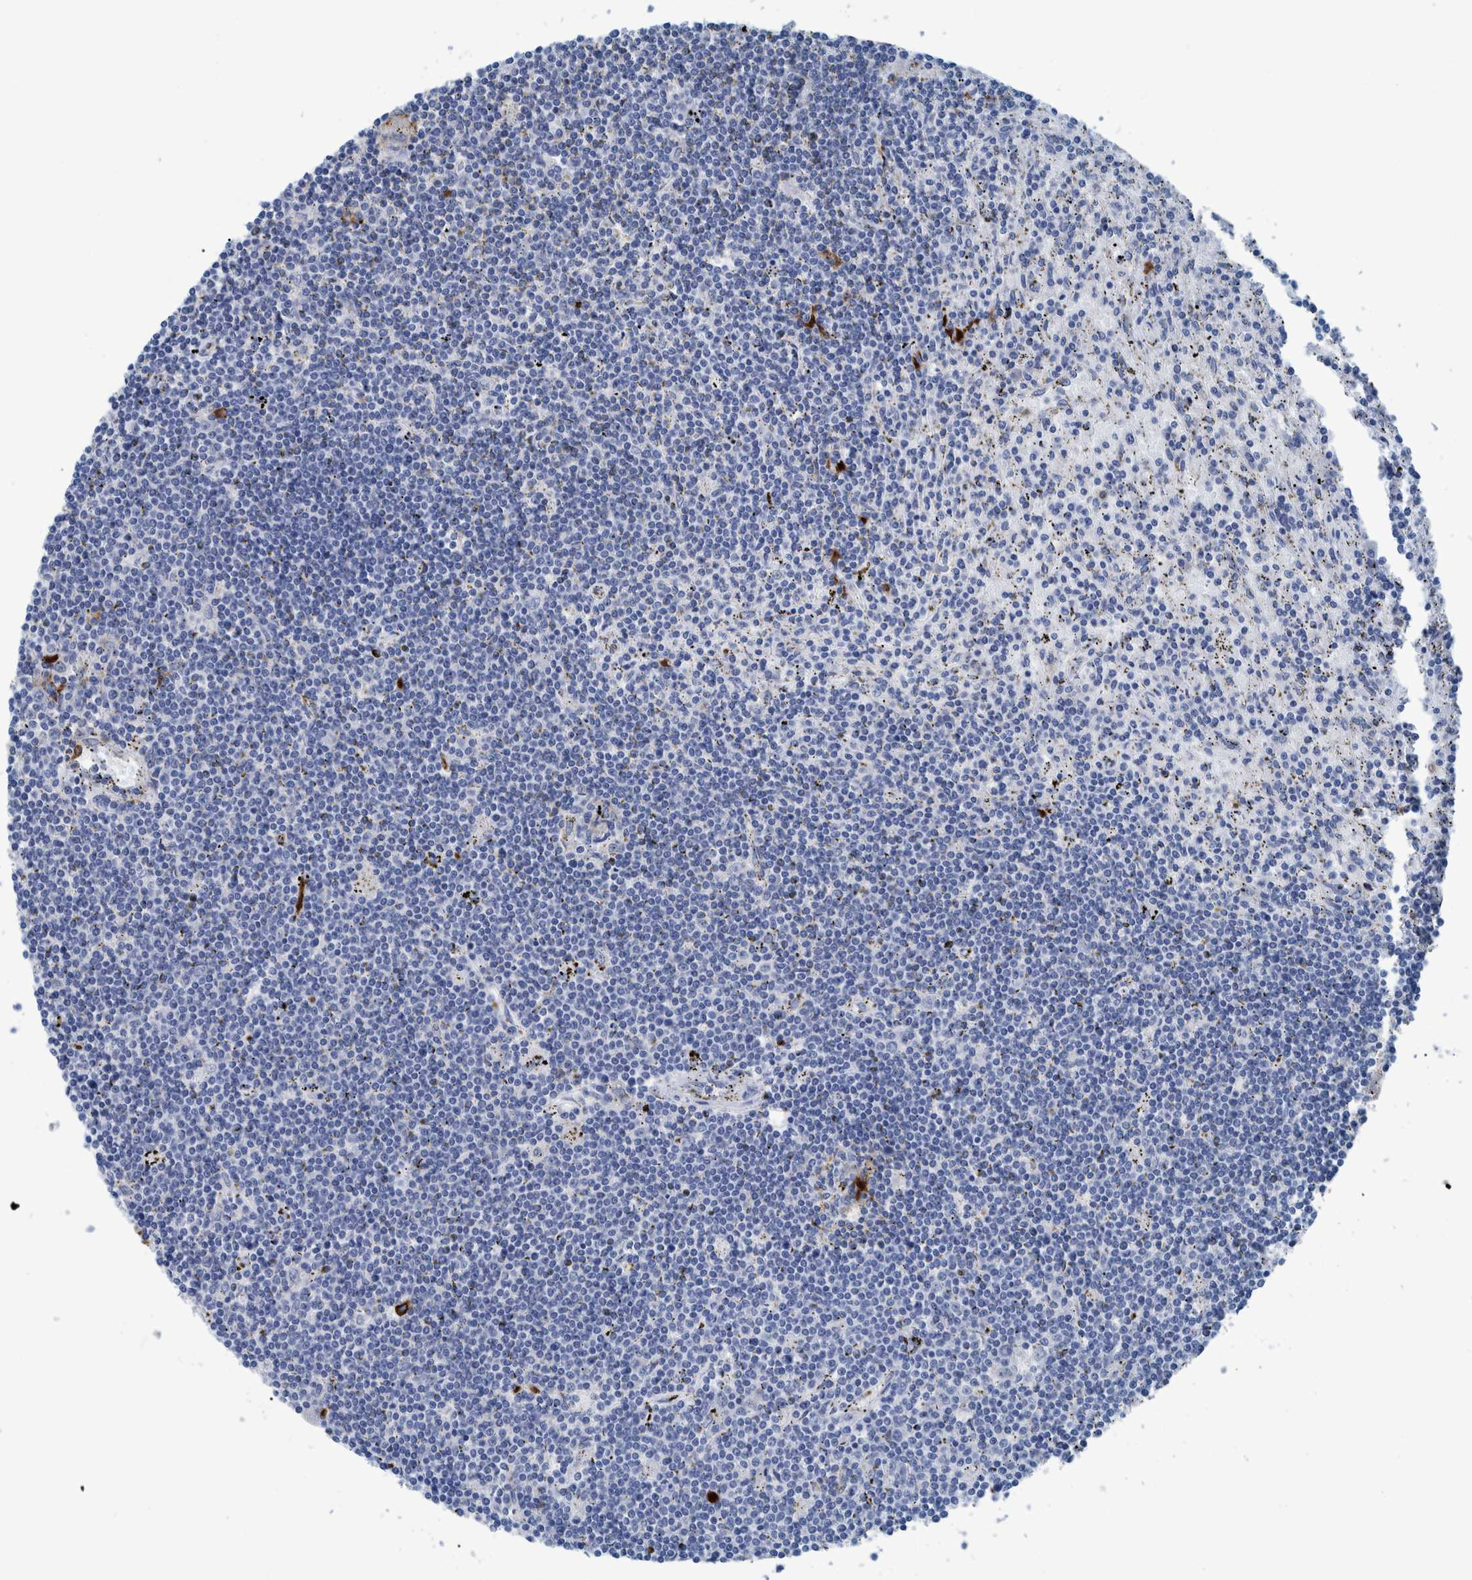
{"staining": {"intensity": "negative", "quantity": "none", "location": "none"}, "tissue": "lymphoma", "cell_type": "Tumor cells", "image_type": "cancer", "snomed": [{"axis": "morphology", "description": "Malignant lymphoma, non-Hodgkin's type, Low grade"}, {"axis": "topography", "description": "Spleen"}], "caption": "Immunohistochemical staining of malignant lymphoma, non-Hodgkin's type (low-grade) displays no significant staining in tumor cells.", "gene": "IDO1", "patient": {"sex": "male", "age": 76}}